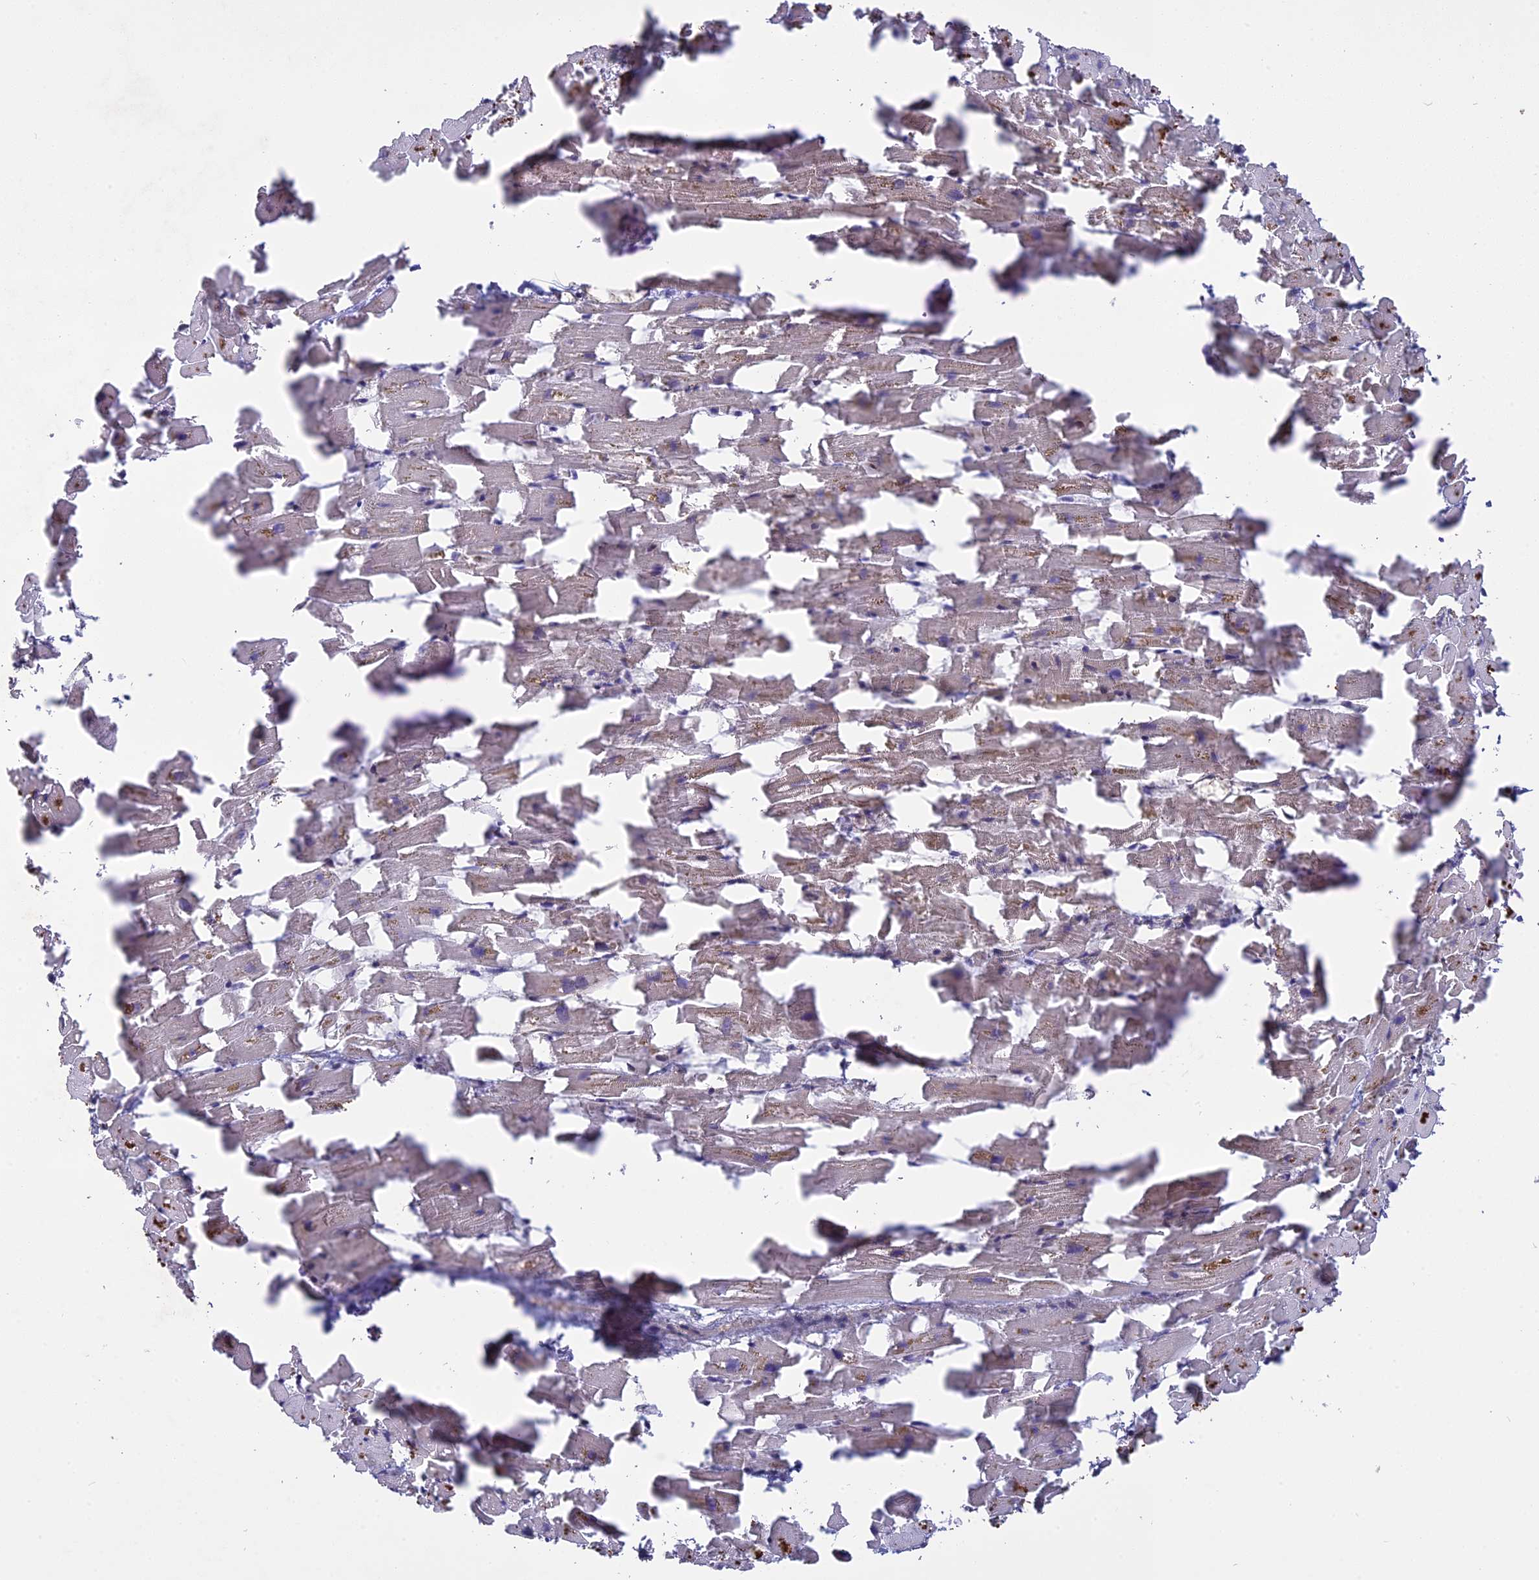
{"staining": {"intensity": "moderate", "quantity": "25%-75%", "location": "cytoplasmic/membranous"}, "tissue": "heart muscle", "cell_type": "Cardiomyocytes", "image_type": "normal", "snomed": [{"axis": "morphology", "description": "Normal tissue, NOS"}, {"axis": "topography", "description": "Heart"}], "caption": "Immunohistochemistry (IHC) image of unremarkable heart muscle: heart muscle stained using IHC displays medium levels of moderate protein expression localized specifically in the cytoplasmic/membranous of cardiomyocytes, appearing as a cytoplasmic/membranous brown color.", "gene": "PPIC", "patient": {"sex": "female", "age": 64}}